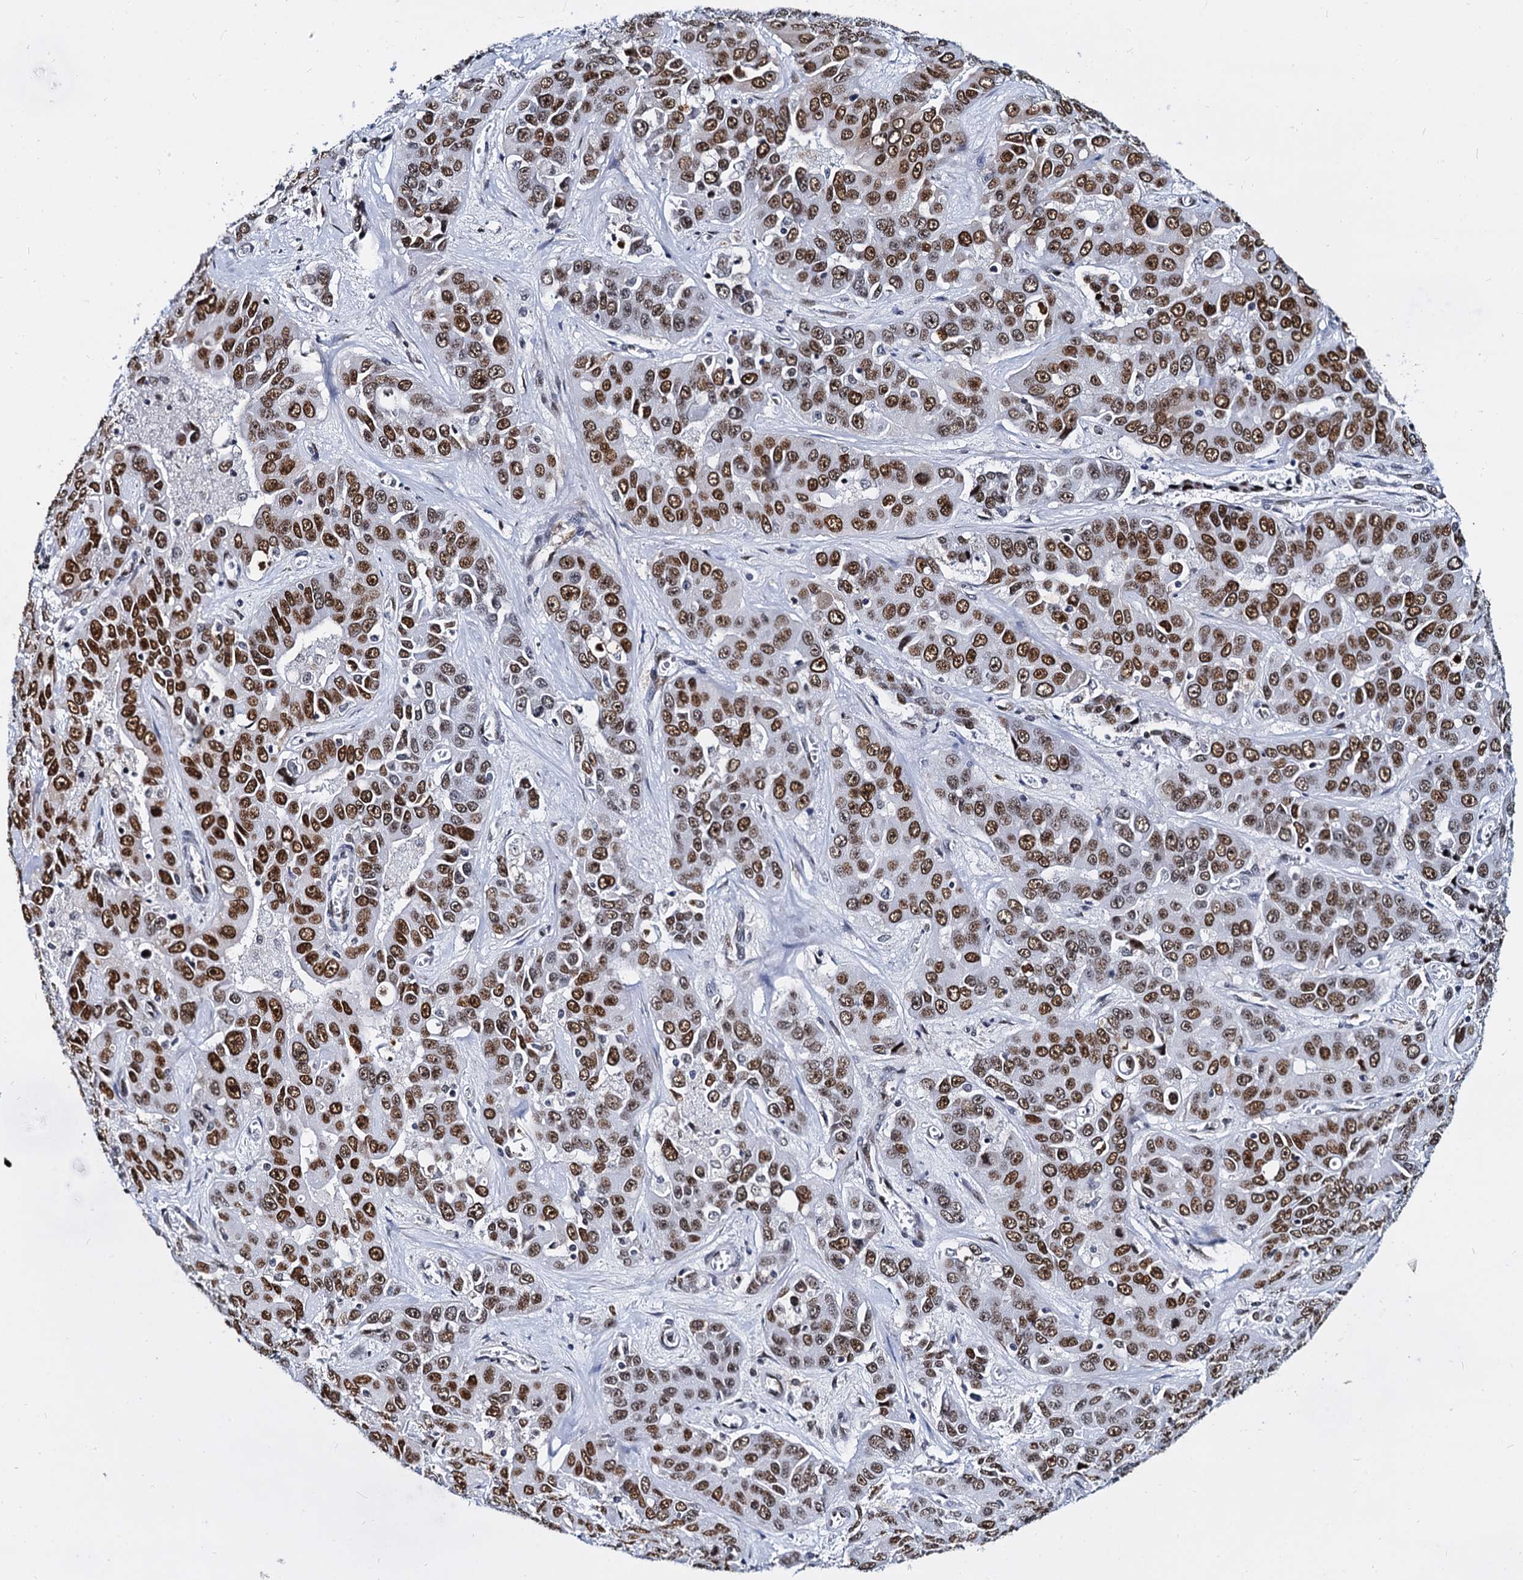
{"staining": {"intensity": "moderate", "quantity": ">75%", "location": "nuclear"}, "tissue": "liver cancer", "cell_type": "Tumor cells", "image_type": "cancer", "snomed": [{"axis": "morphology", "description": "Cholangiocarcinoma"}, {"axis": "topography", "description": "Liver"}], "caption": "Moderate nuclear staining for a protein is identified in about >75% of tumor cells of liver cholangiocarcinoma using immunohistochemistry (IHC).", "gene": "CMAS", "patient": {"sex": "female", "age": 52}}